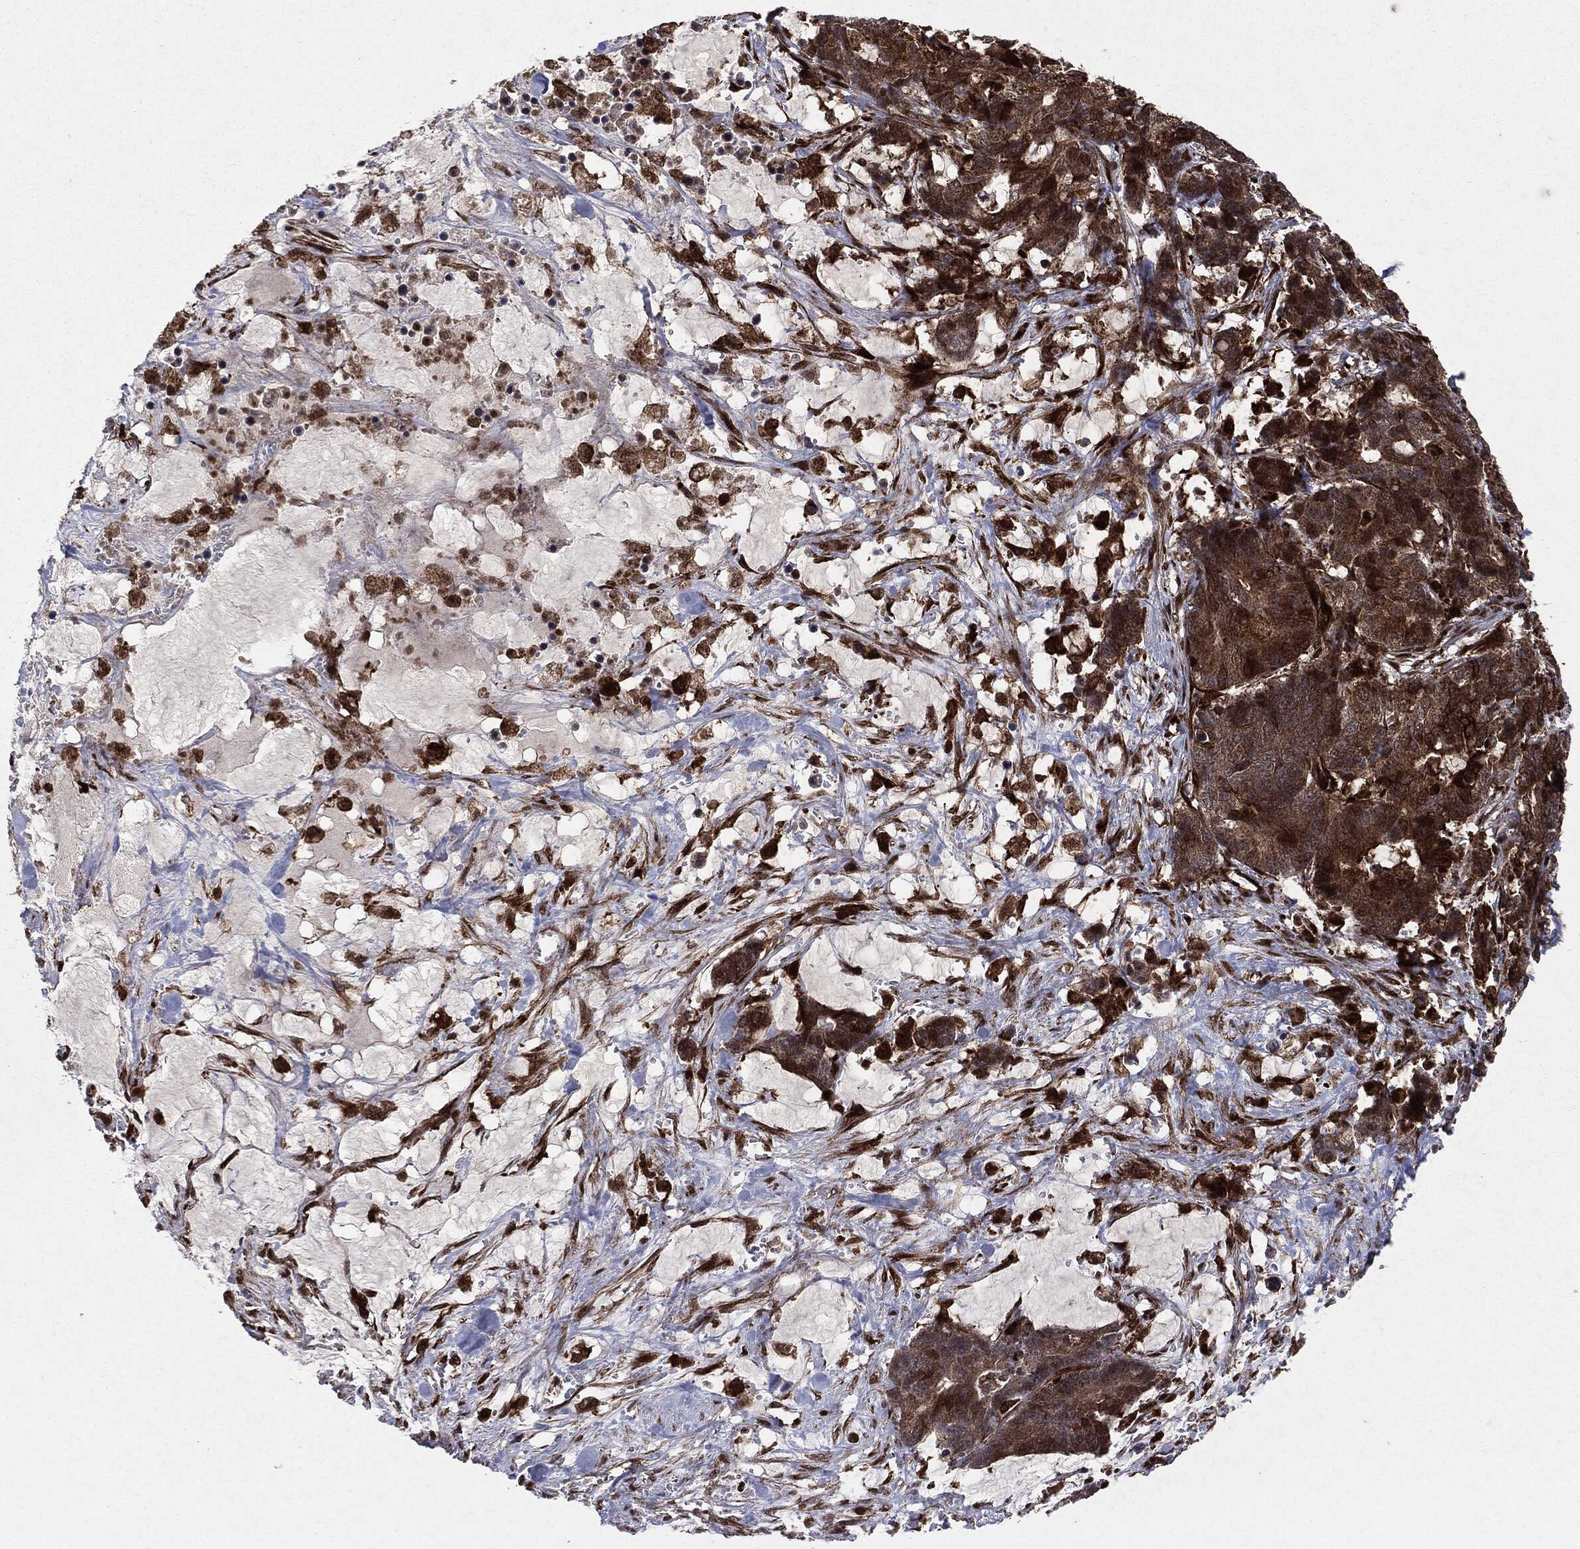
{"staining": {"intensity": "strong", "quantity": ">75%", "location": "cytoplasmic/membranous"}, "tissue": "stomach cancer", "cell_type": "Tumor cells", "image_type": "cancer", "snomed": [{"axis": "morphology", "description": "Normal tissue, NOS"}, {"axis": "morphology", "description": "Adenocarcinoma, NOS"}, {"axis": "topography", "description": "Stomach"}], "caption": "Stomach cancer (adenocarcinoma) was stained to show a protein in brown. There is high levels of strong cytoplasmic/membranous expression in approximately >75% of tumor cells. The staining was performed using DAB (3,3'-diaminobenzidine) to visualize the protein expression in brown, while the nuclei were stained in blue with hematoxylin (Magnification: 20x).", "gene": "OTUB1", "patient": {"sex": "female", "age": 64}}